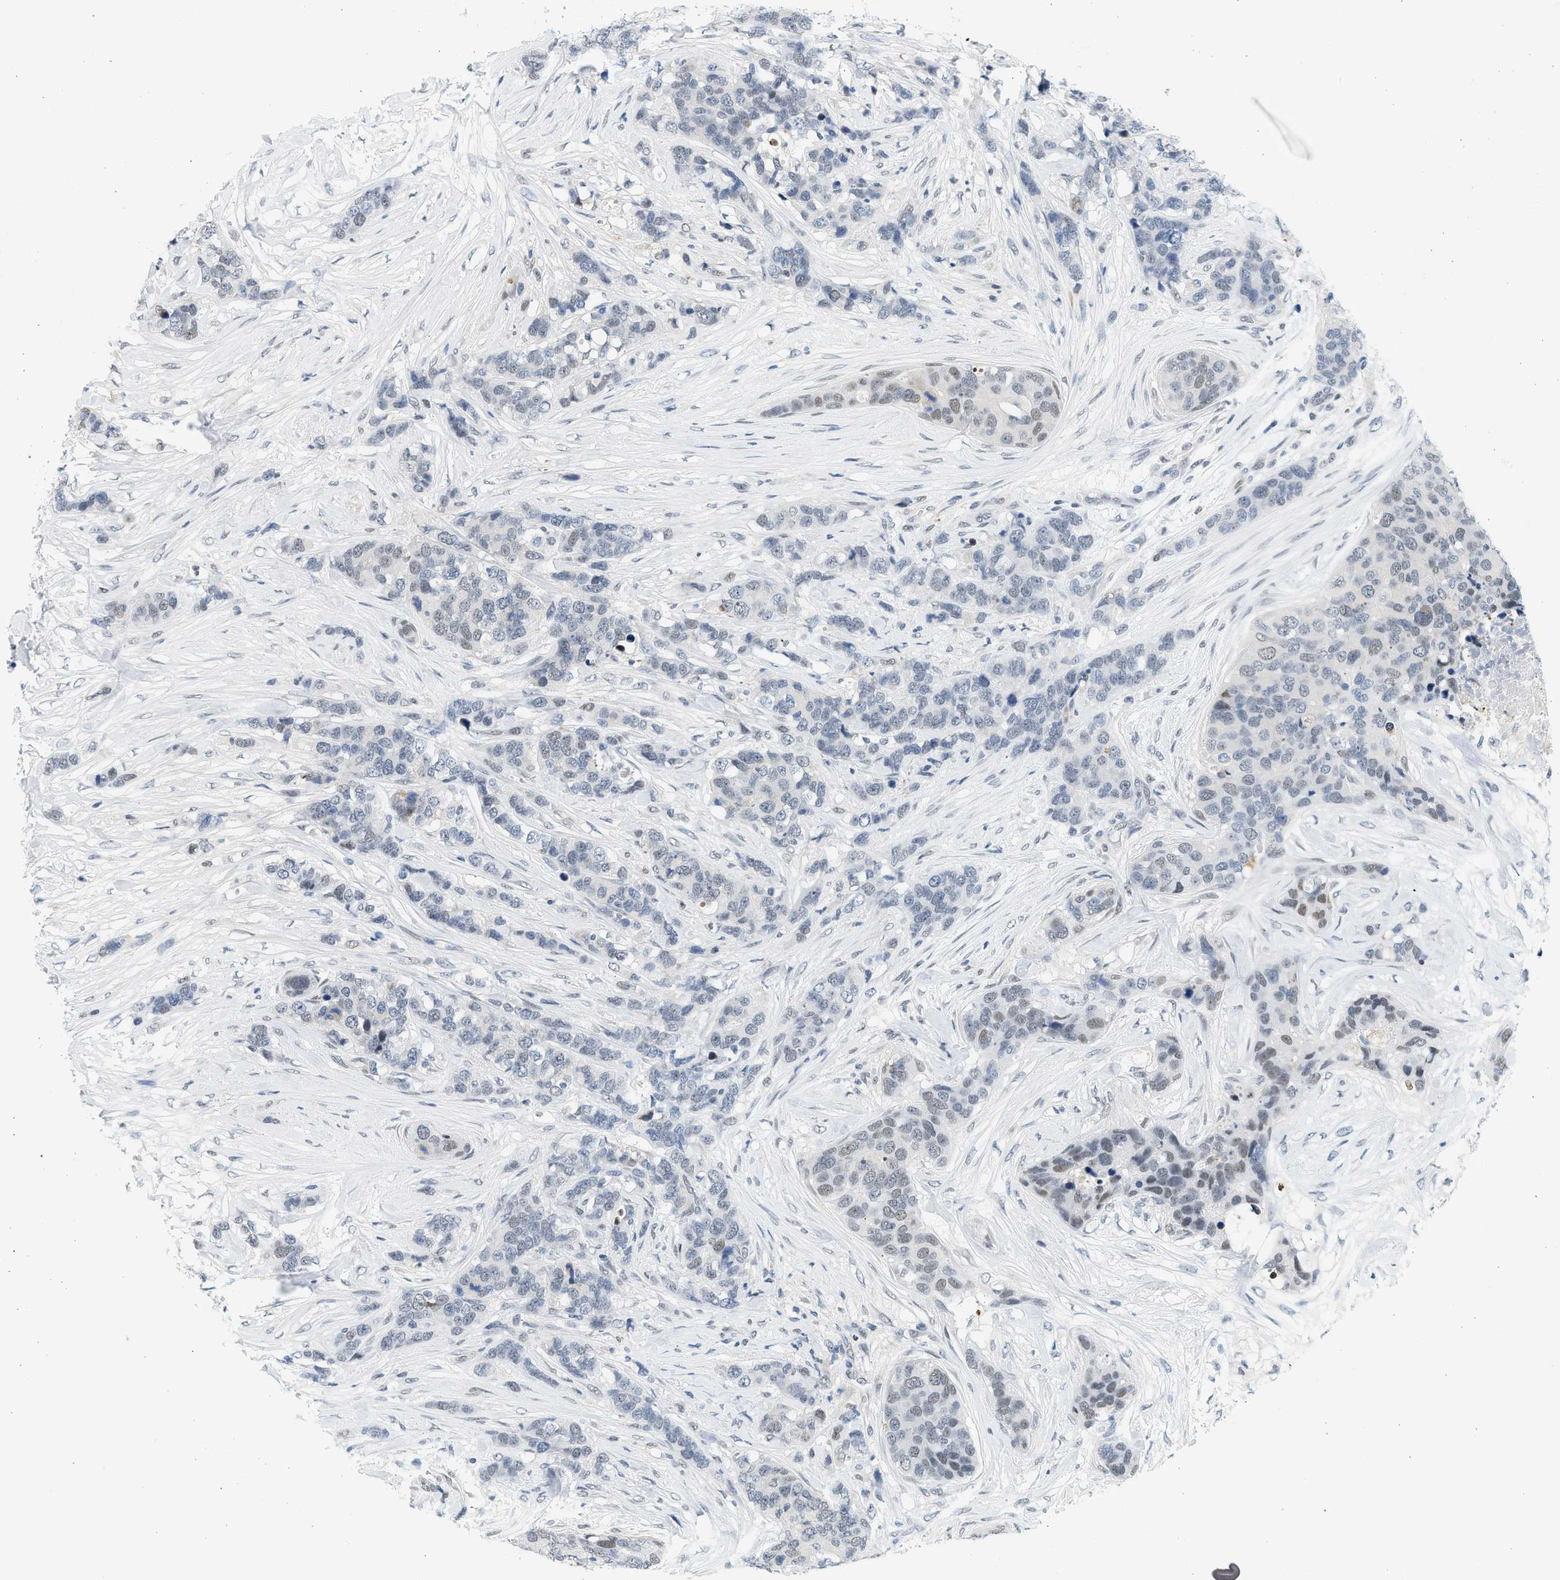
{"staining": {"intensity": "weak", "quantity": "<25%", "location": "nuclear"}, "tissue": "breast cancer", "cell_type": "Tumor cells", "image_type": "cancer", "snomed": [{"axis": "morphology", "description": "Lobular carcinoma"}, {"axis": "topography", "description": "Breast"}], "caption": "Immunohistochemistry (IHC) of breast cancer demonstrates no staining in tumor cells.", "gene": "HIPK1", "patient": {"sex": "female", "age": 59}}